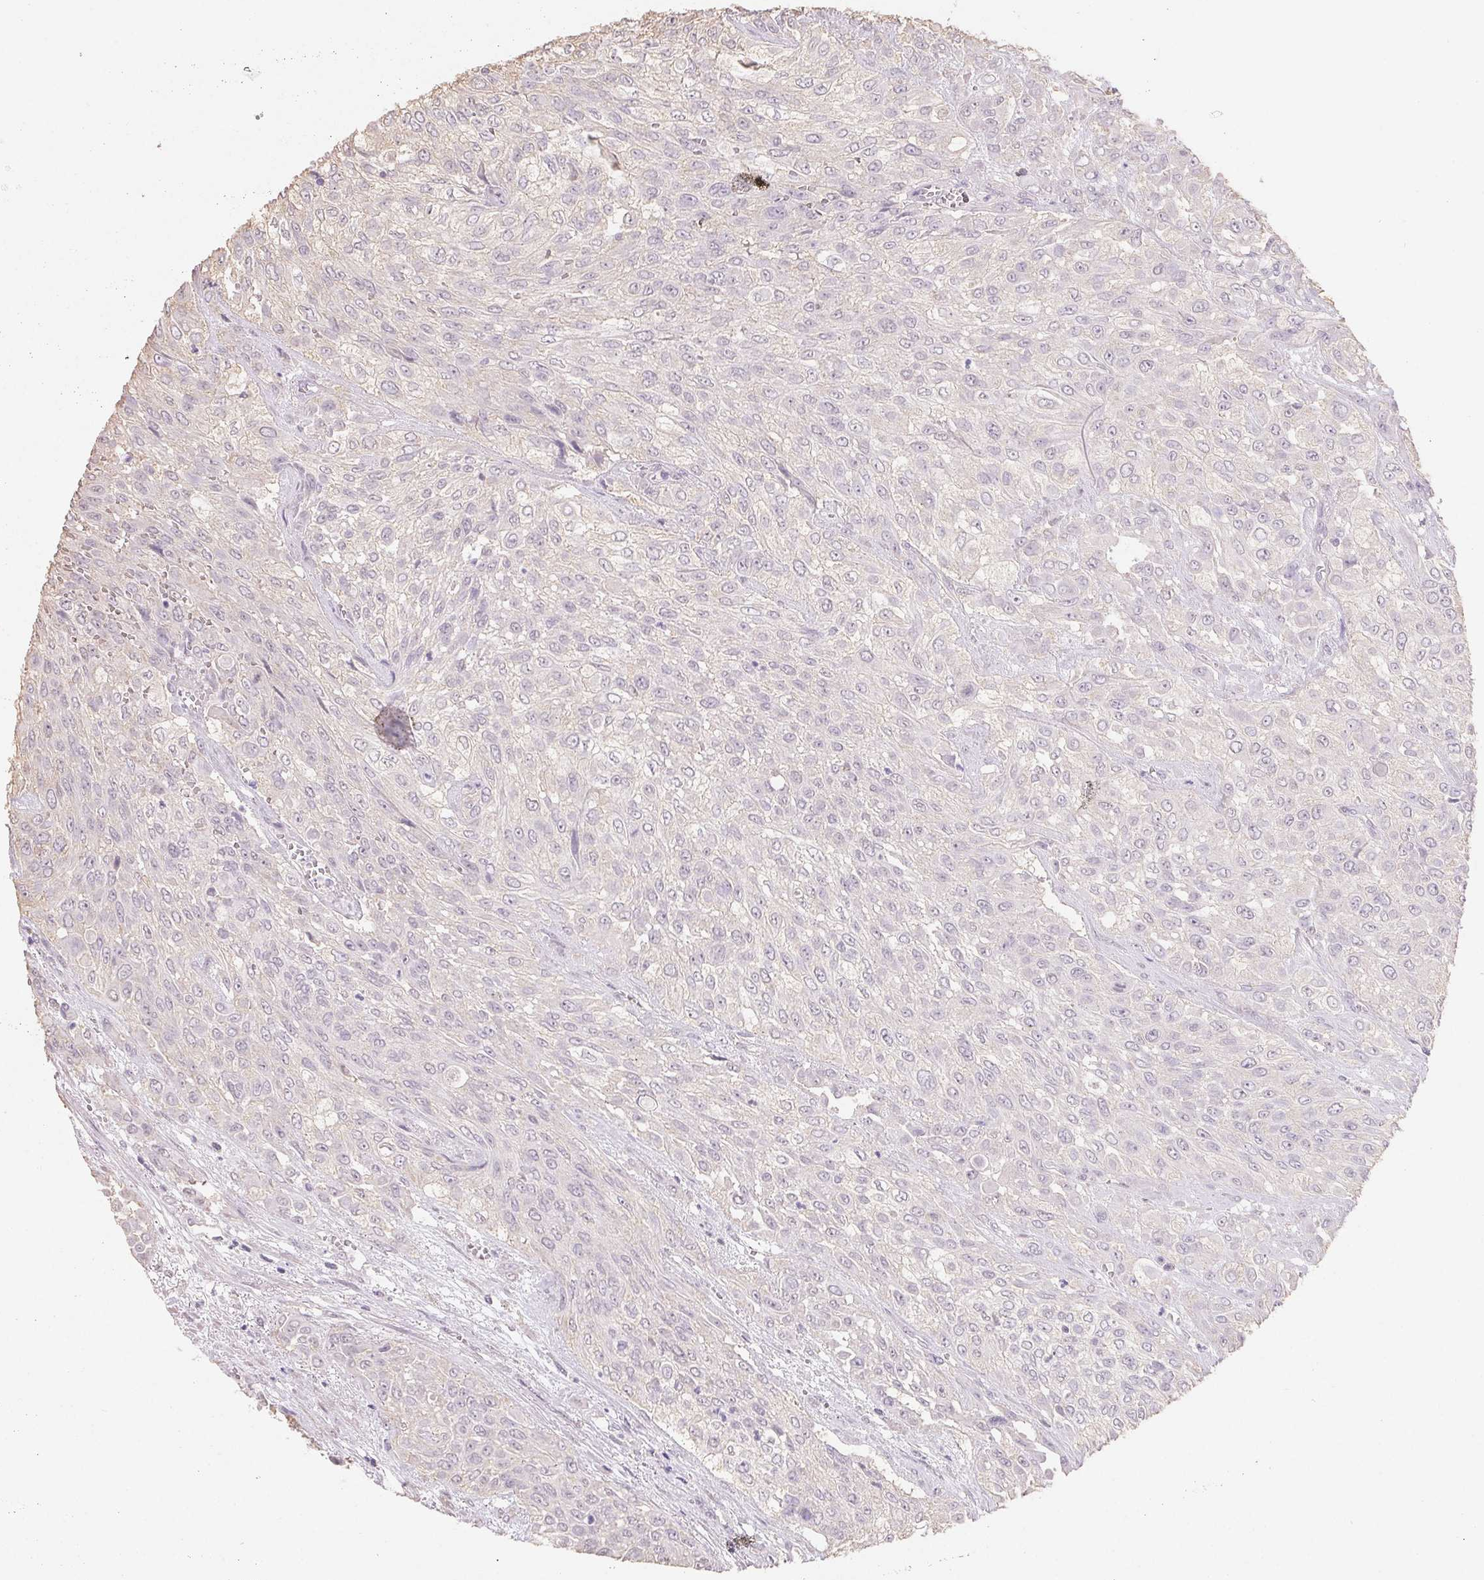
{"staining": {"intensity": "negative", "quantity": "none", "location": "none"}, "tissue": "urothelial cancer", "cell_type": "Tumor cells", "image_type": "cancer", "snomed": [{"axis": "morphology", "description": "Urothelial carcinoma, High grade"}, {"axis": "topography", "description": "Urinary bladder"}], "caption": "The micrograph reveals no staining of tumor cells in high-grade urothelial carcinoma.", "gene": "MAP7D2", "patient": {"sex": "male", "age": 57}}